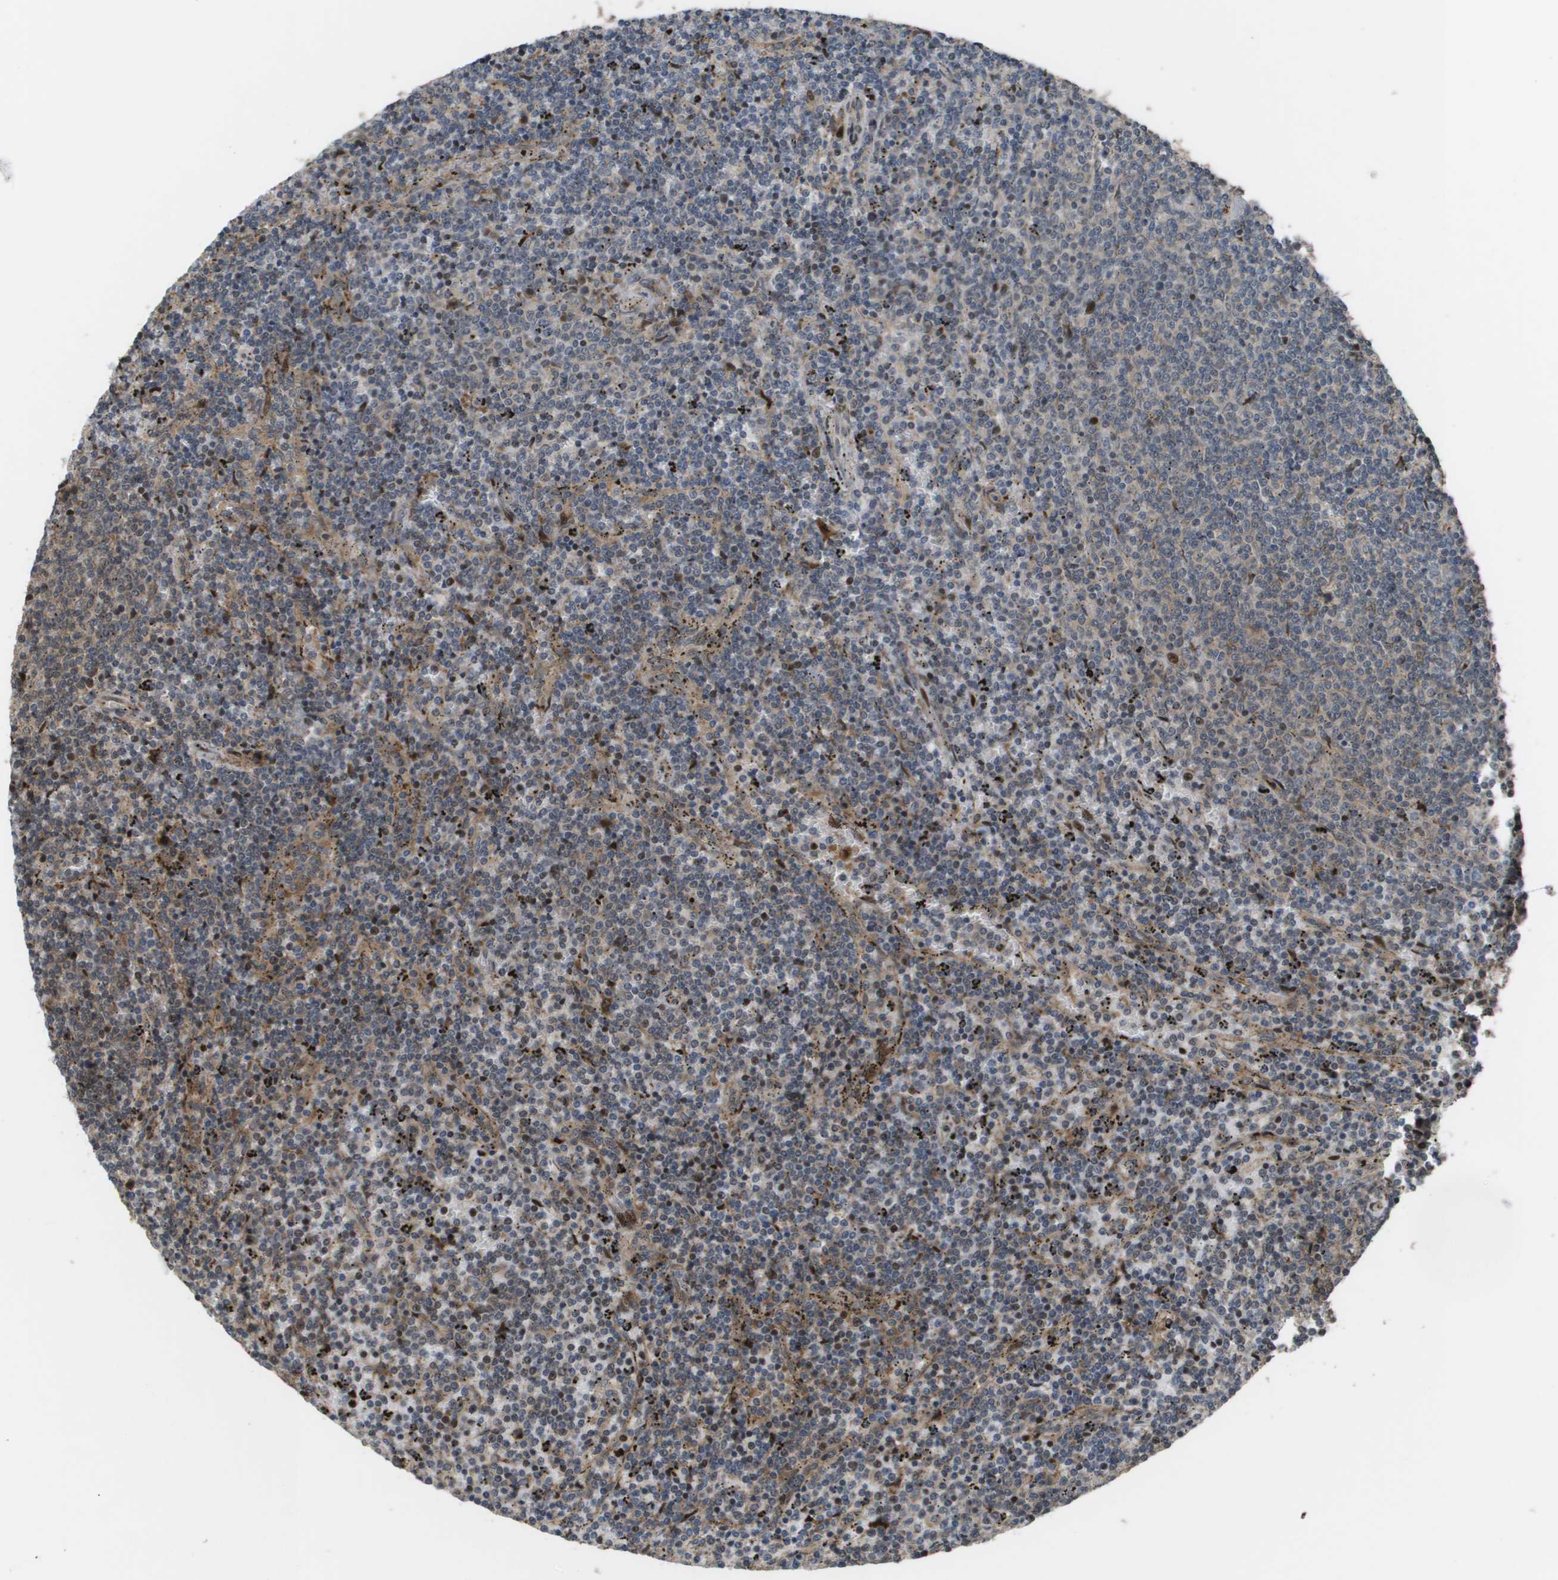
{"staining": {"intensity": "moderate", "quantity": "<25%", "location": "cytoplasmic/membranous"}, "tissue": "lymphoma", "cell_type": "Tumor cells", "image_type": "cancer", "snomed": [{"axis": "morphology", "description": "Malignant lymphoma, non-Hodgkin's type, Low grade"}, {"axis": "topography", "description": "Spleen"}], "caption": "This image demonstrates low-grade malignant lymphoma, non-Hodgkin's type stained with immunohistochemistry (IHC) to label a protein in brown. The cytoplasmic/membranous of tumor cells show moderate positivity for the protein. Nuclei are counter-stained blue.", "gene": "AXIN2", "patient": {"sex": "female", "age": 50}}